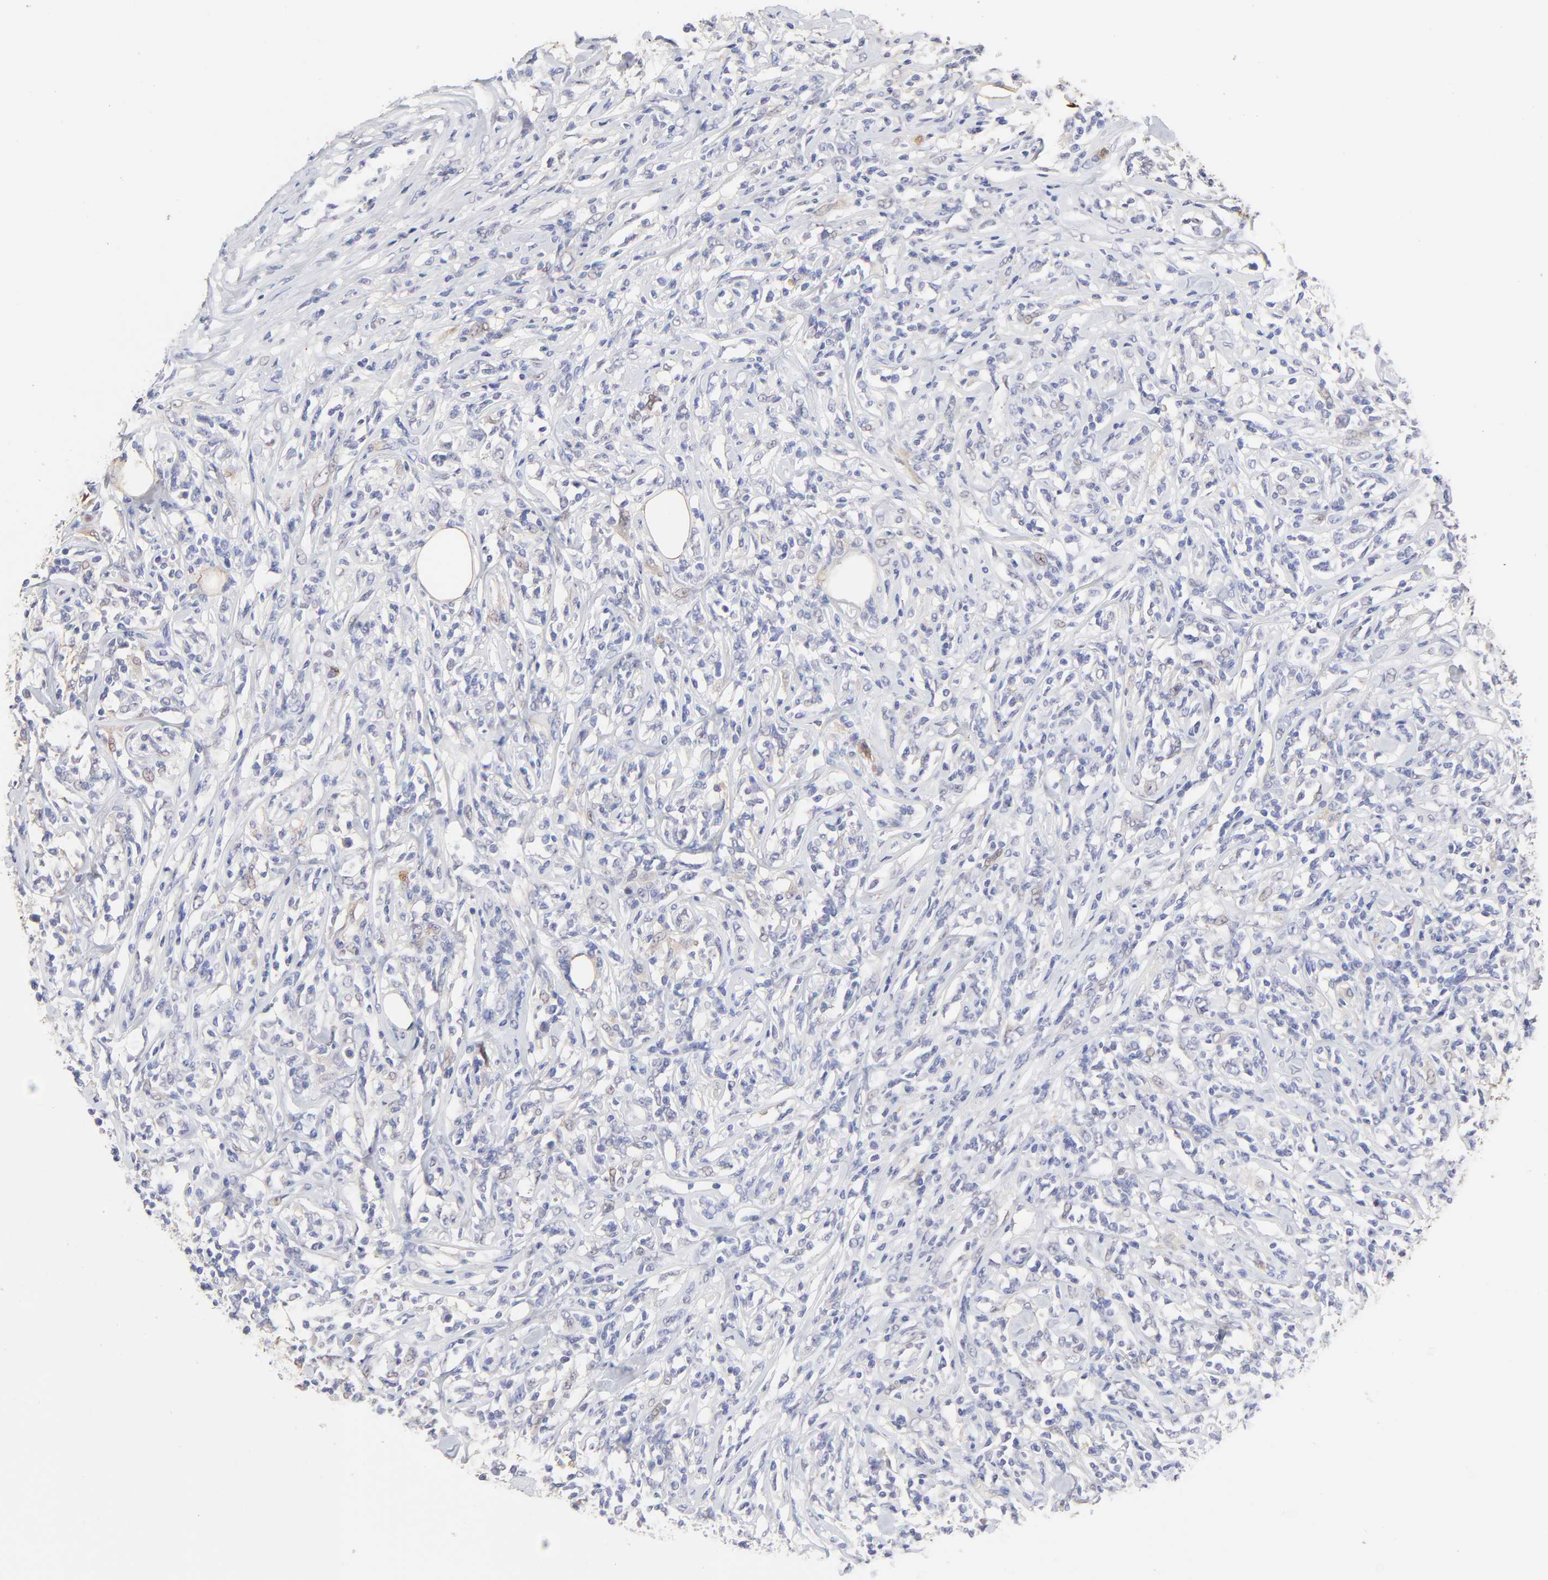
{"staining": {"intensity": "negative", "quantity": "none", "location": "none"}, "tissue": "lymphoma", "cell_type": "Tumor cells", "image_type": "cancer", "snomed": [{"axis": "morphology", "description": "Malignant lymphoma, non-Hodgkin's type, High grade"}, {"axis": "topography", "description": "Lymph node"}], "caption": "Lymphoma stained for a protein using immunohistochemistry shows no staining tumor cells.", "gene": "SMARCA1", "patient": {"sex": "female", "age": 84}}